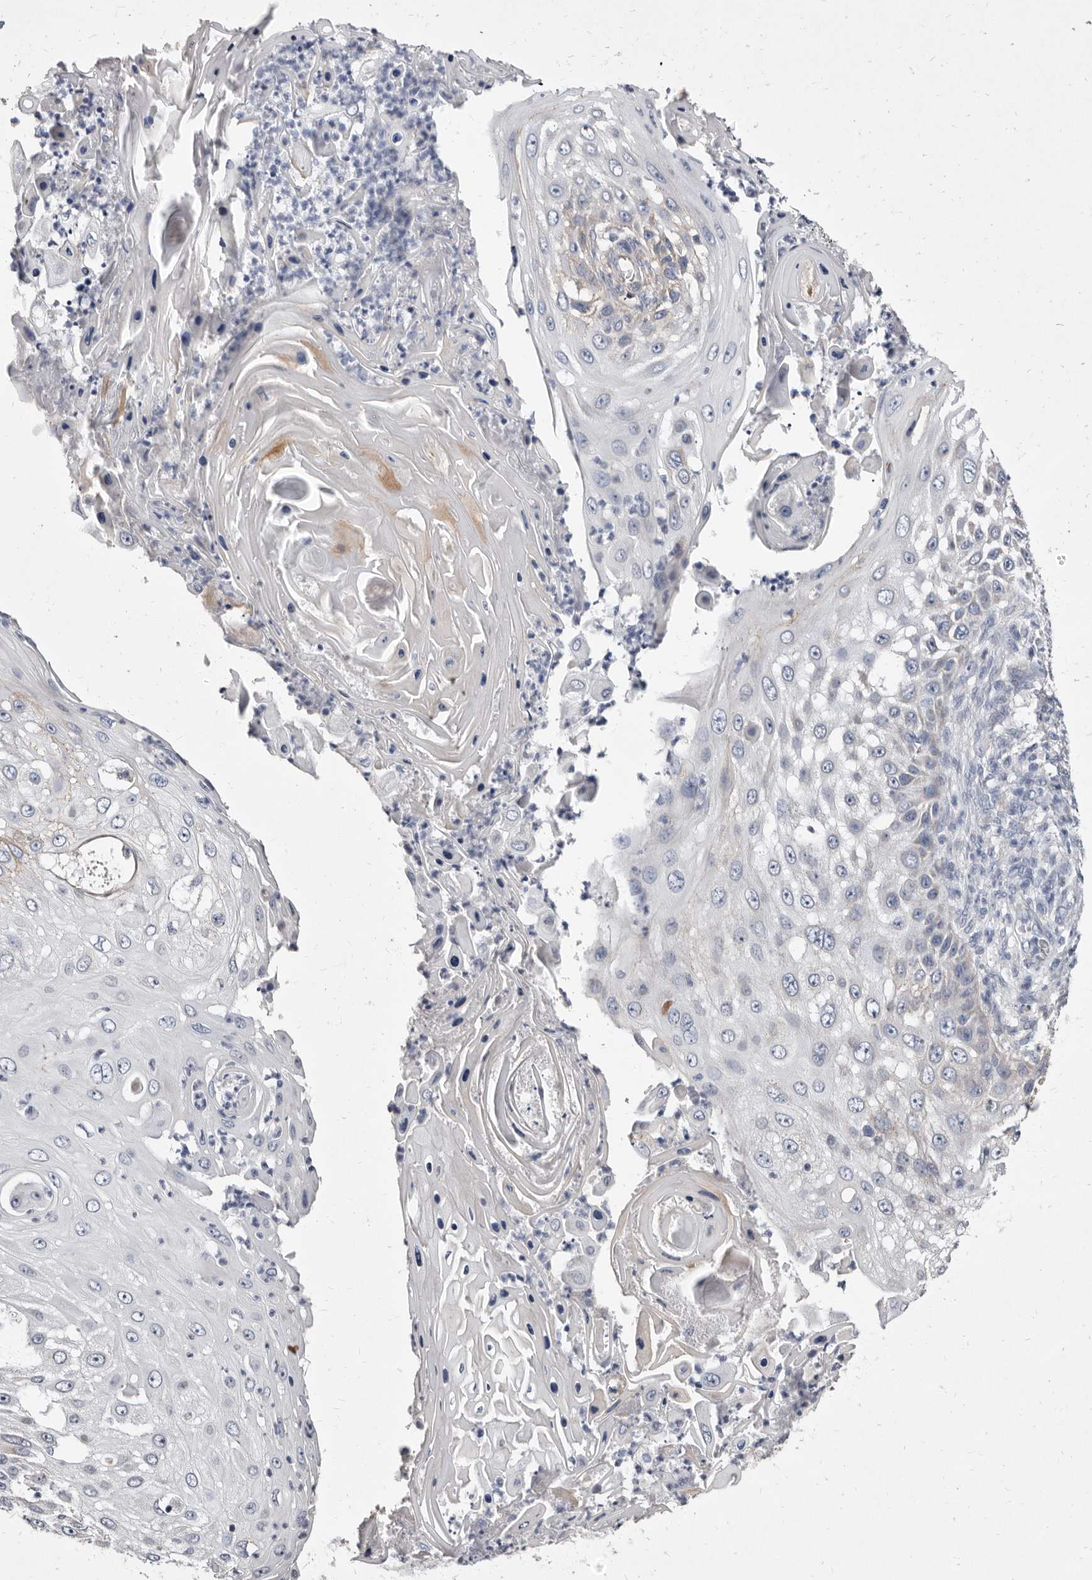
{"staining": {"intensity": "weak", "quantity": "<25%", "location": "cytoplasmic/membranous"}, "tissue": "skin cancer", "cell_type": "Tumor cells", "image_type": "cancer", "snomed": [{"axis": "morphology", "description": "Squamous cell carcinoma, NOS"}, {"axis": "topography", "description": "Skin"}], "caption": "Immunohistochemistry (IHC) micrograph of neoplastic tissue: human squamous cell carcinoma (skin) stained with DAB (3,3'-diaminobenzidine) reveals no significant protein positivity in tumor cells.", "gene": "CYP2E1", "patient": {"sex": "female", "age": 44}}